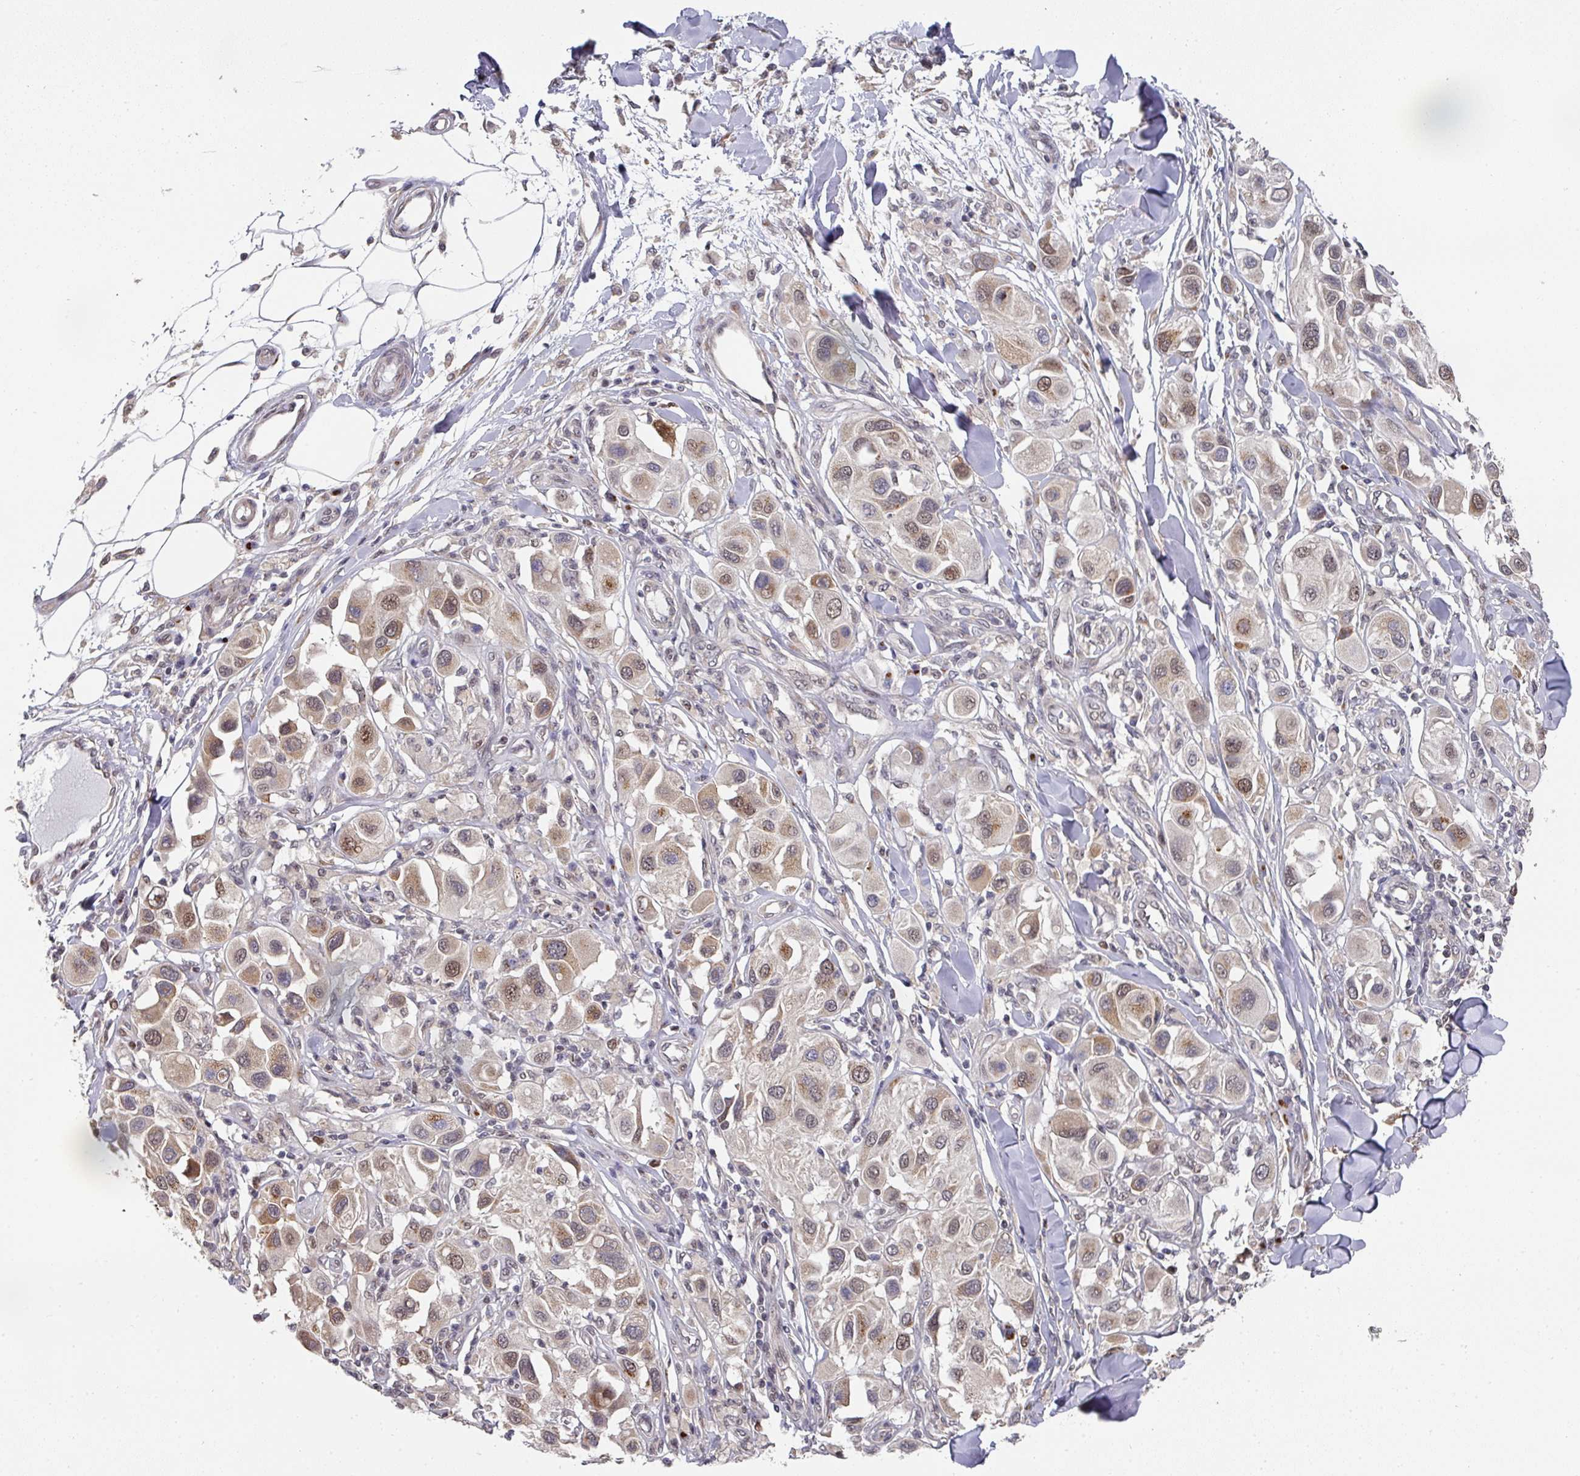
{"staining": {"intensity": "weak", "quantity": ">75%", "location": "cytoplasmic/membranous,nuclear"}, "tissue": "melanoma", "cell_type": "Tumor cells", "image_type": "cancer", "snomed": [{"axis": "morphology", "description": "Malignant melanoma, Metastatic site"}, {"axis": "topography", "description": "Skin"}], "caption": "Human malignant melanoma (metastatic site) stained with a brown dye displays weak cytoplasmic/membranous and nuclear positive expression in about >75% of tumor cells.", "gene": "C18orf25", "patient": {"sex": "male", "age": 41}}